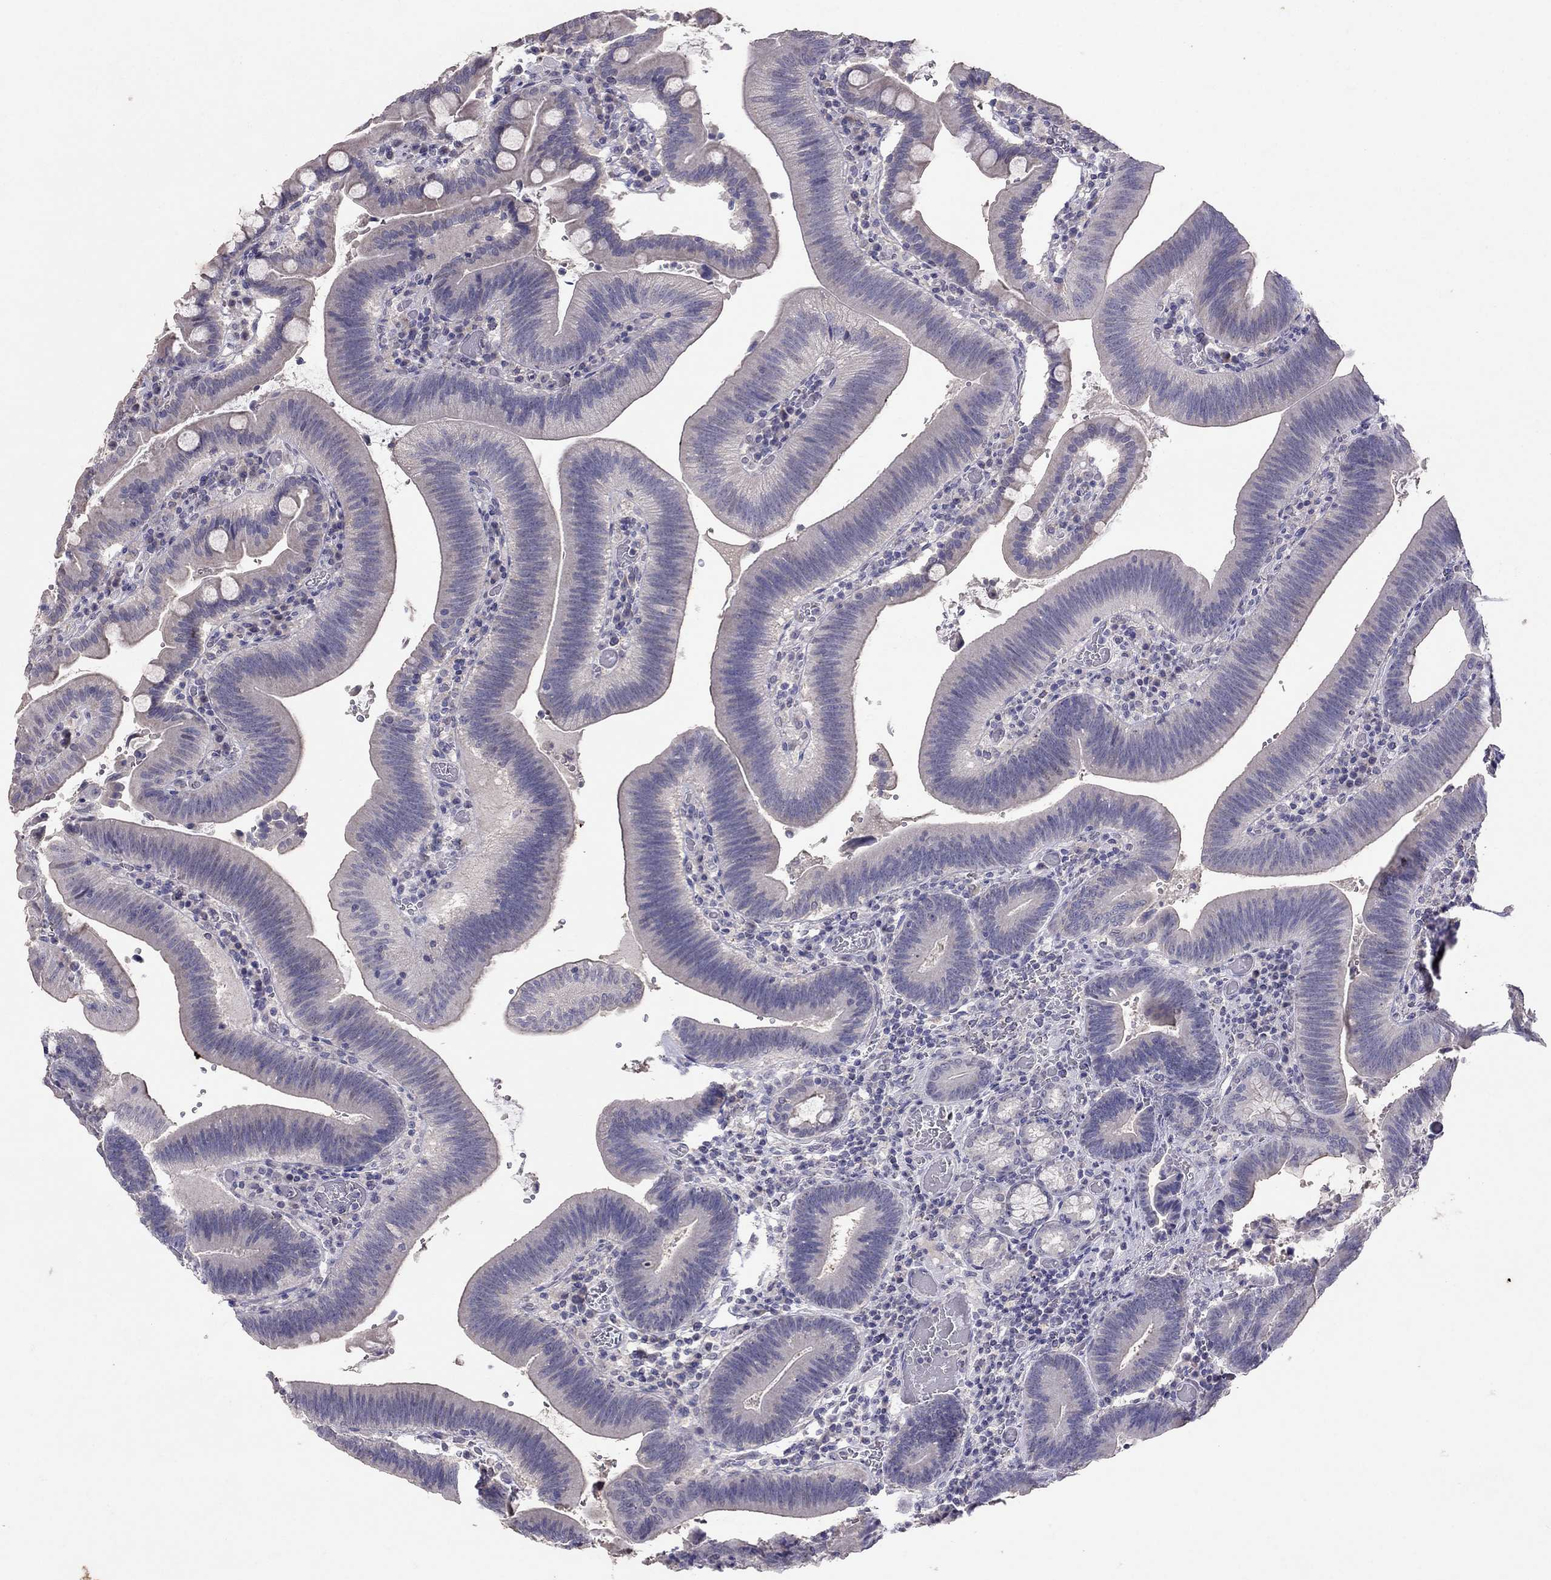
{"staining": {"intensity": "negative", "quantity": "none", "location": "none"}, "tissue": "duodenum", "cell_type": "Glandular cells", "image_type": "normal", "snomed": [{"axis": "morphology", "description": "Normal tissue, NOS"}, {"axis": "topography", "description": "Duodenum"}], "caption": "DAB (3,3'-diaminobenzidine) immunohistochemical staining of benign human duodenum displays no significant staining in glandular cells. Nuclei are stained in blue.", "gene": "FST", "patient": {"sex": "female", "age": 62}}